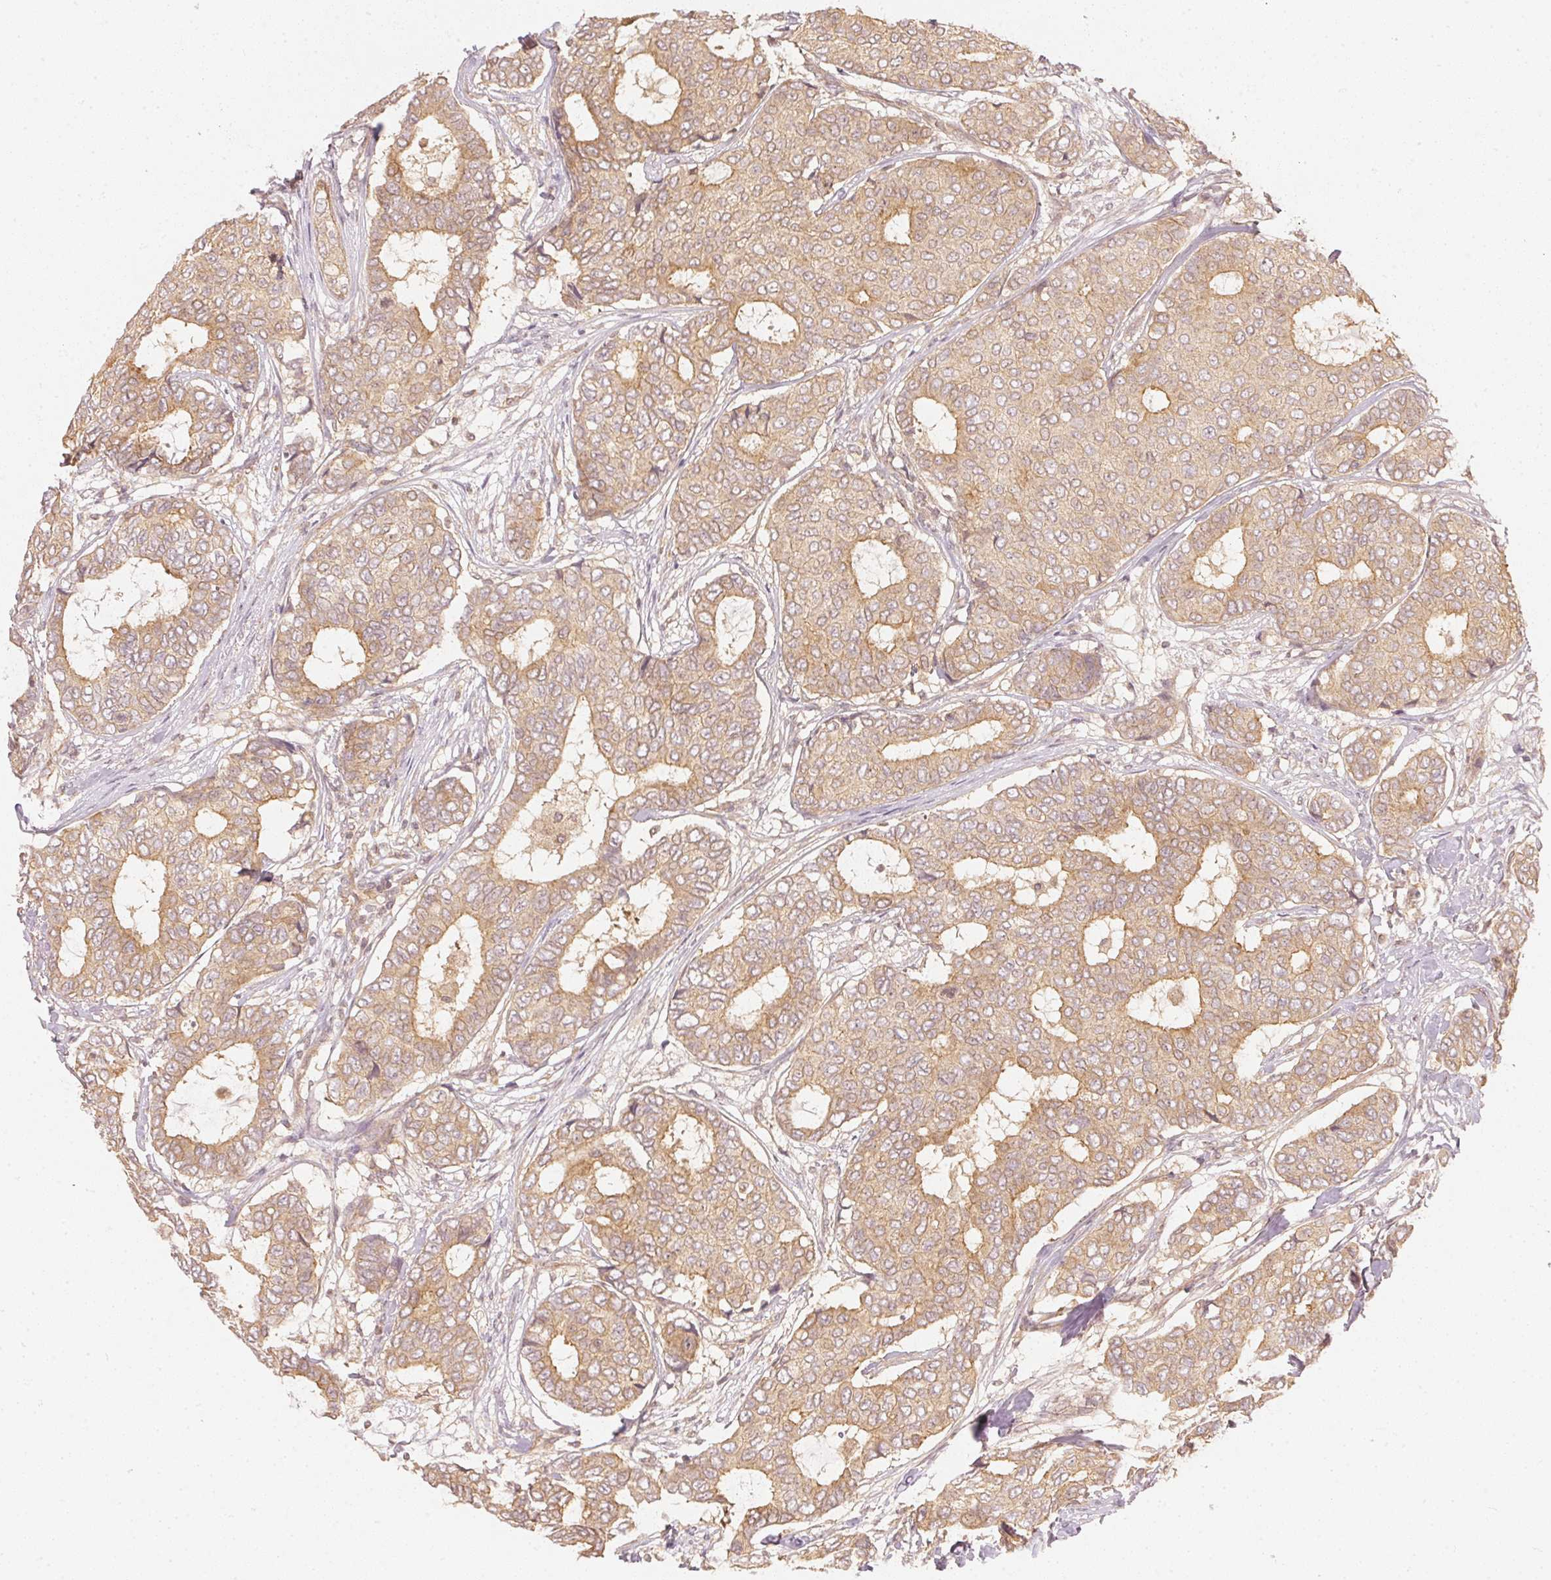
{"staining": {"intensity": "moderate", "quantity": ">75%", "location": "cytoplasmic/membranous"}, "tissue": "breast cancer", "cell_type": "Tumor cells", "image_type": "cancer", "snomed": [{"axis": "morphology", "description": "Duct carcinoma"}, {"axis": "topography", "description": "Breast"}], "caption": "Protein staining exhibits moderate cytoplasmic/membranous expression in approximately >75% of tumor cells in infiltrating ductal carcinoma (breast).", "gene": "WDR54", "patient": {"sex": "female", "age": 75}}